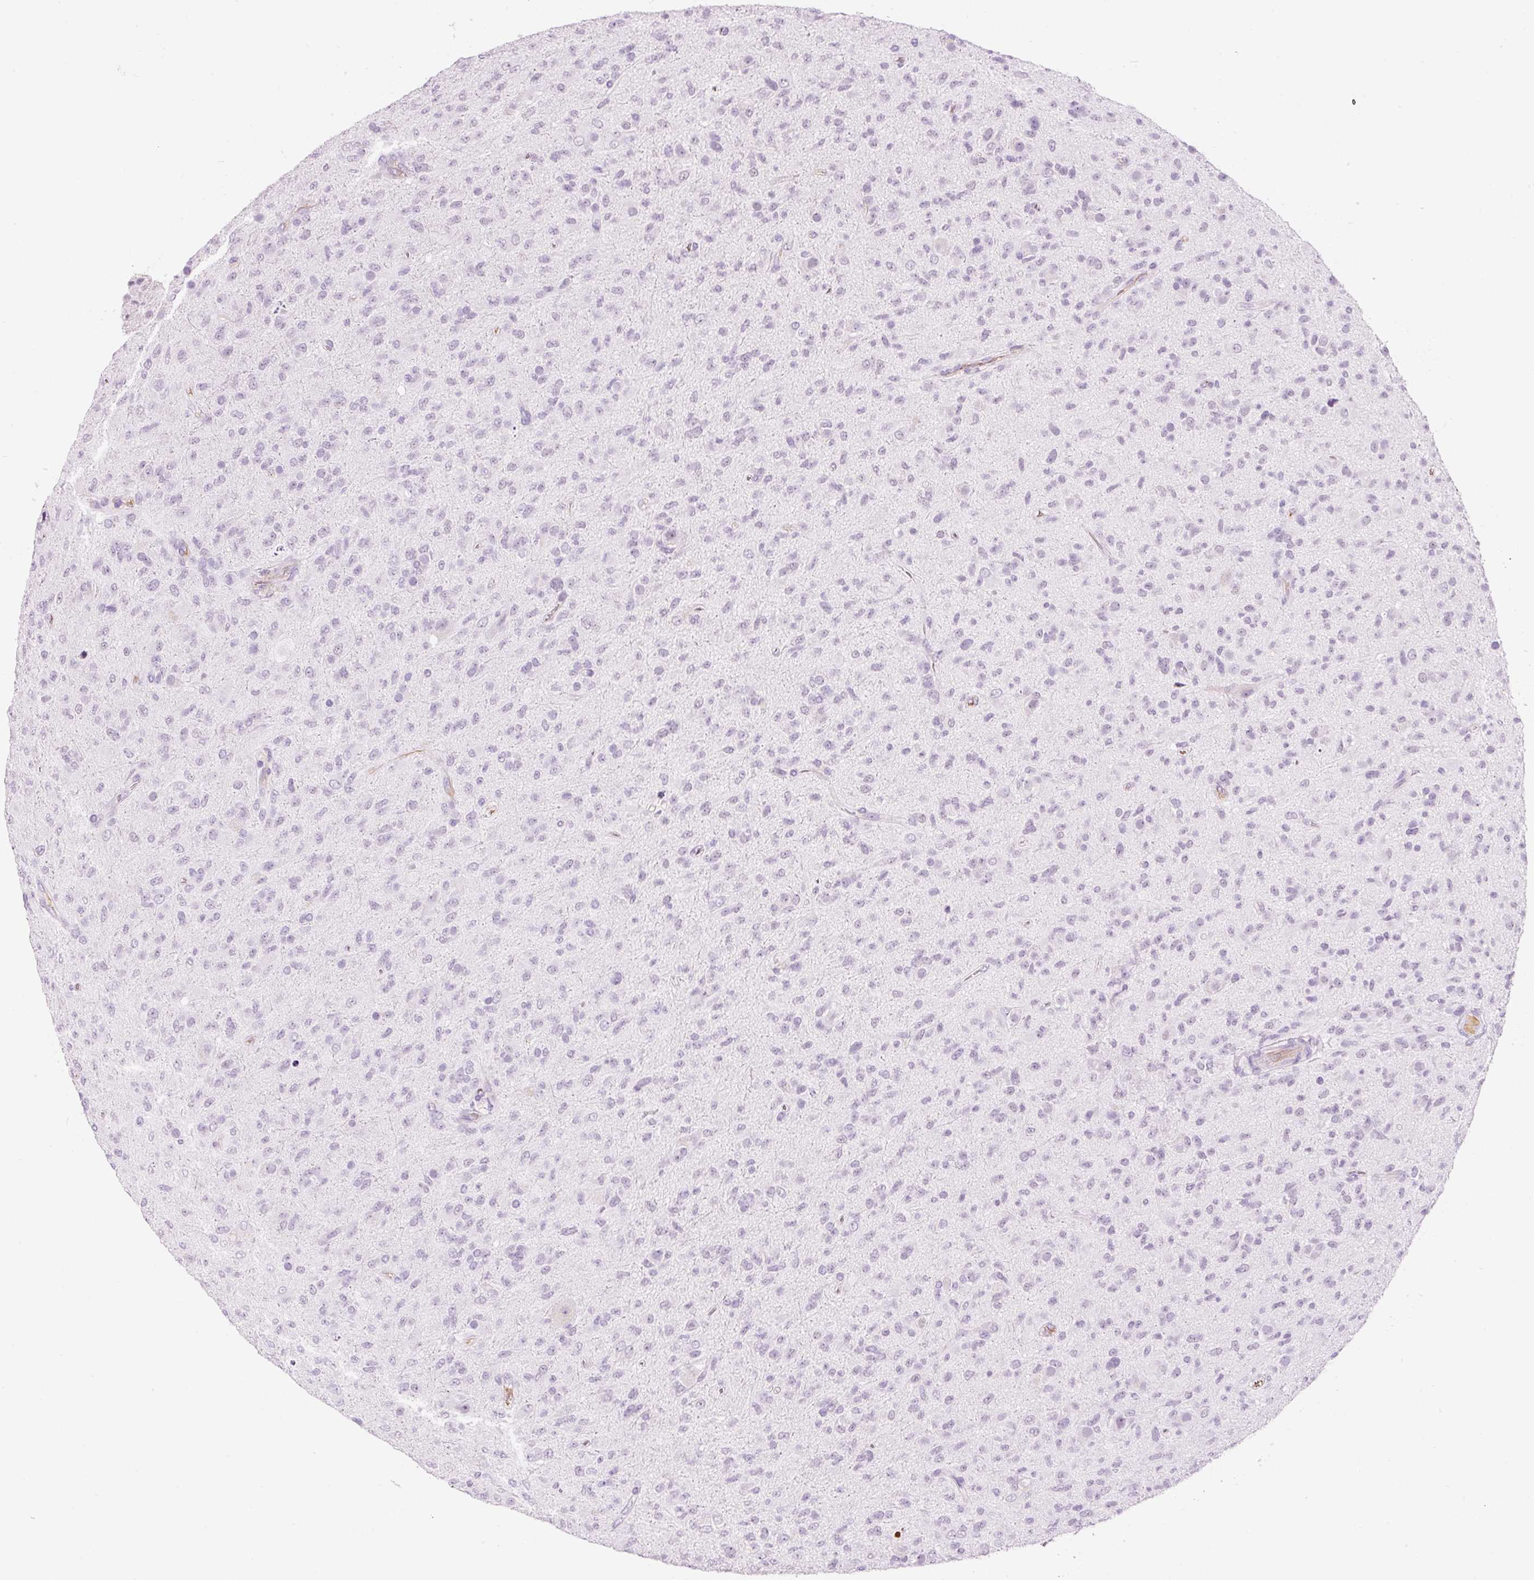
{"staining": {"intensity": "negative", "quantity": "none", "location": "none"}, "tissue": "glioma", "cell_type": "Tumor cells", "image_type": "cancer", "snomed": [{"axis": "morphology", "description": "Glioma, malignant, Low grade"}, {"axis": "topography", "description": "Brain"}], "caption": "DAB immunohistochemical staining of human glioma exhibits no significant staining in tumor cells.", "gene": "PRPF38B", "patient": {"sex": "male", "age": 65}}